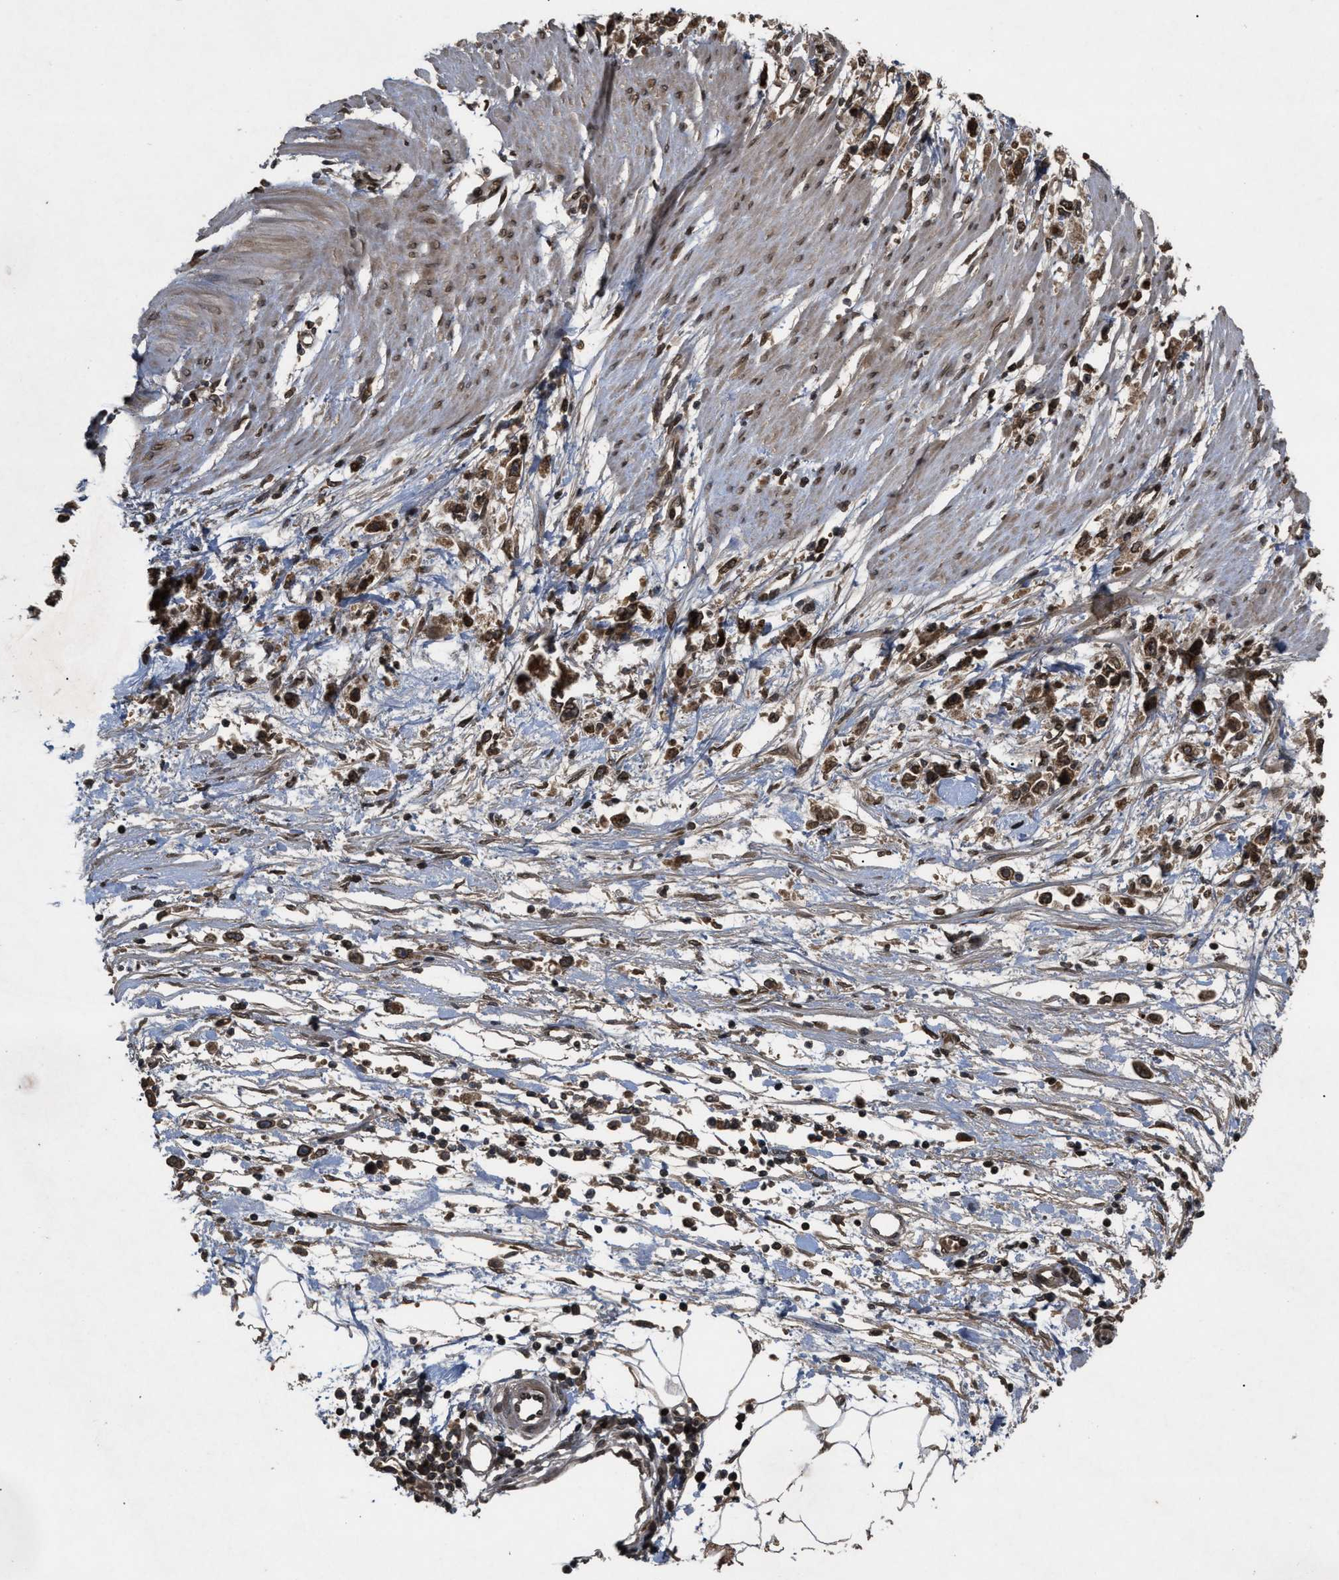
{"staining": {"intensity": "moderate", "quantity": ">75%", "location": "cytoplasmic/membranous,nuclear"}, "tissue": "stomach cancer", "cell_type": "Tumor cells", "image_type": "cancer", "snomed": [{"axis": "morphology", "description": "Adenocarcinoma, NOS"}, {"axis": "topography", "description": "Stomach"}], "caption": "Immunohistochemistry (IHC) histopathology image of human stomach cancer stained for a protein (brown), which demonstrates medium levels of moderate cytoplasmic/membranous and nuclear expression in approximately >75% of tumor cells.", "gene": "CRY1", "patient": {"sex": "female", "age": 59}}